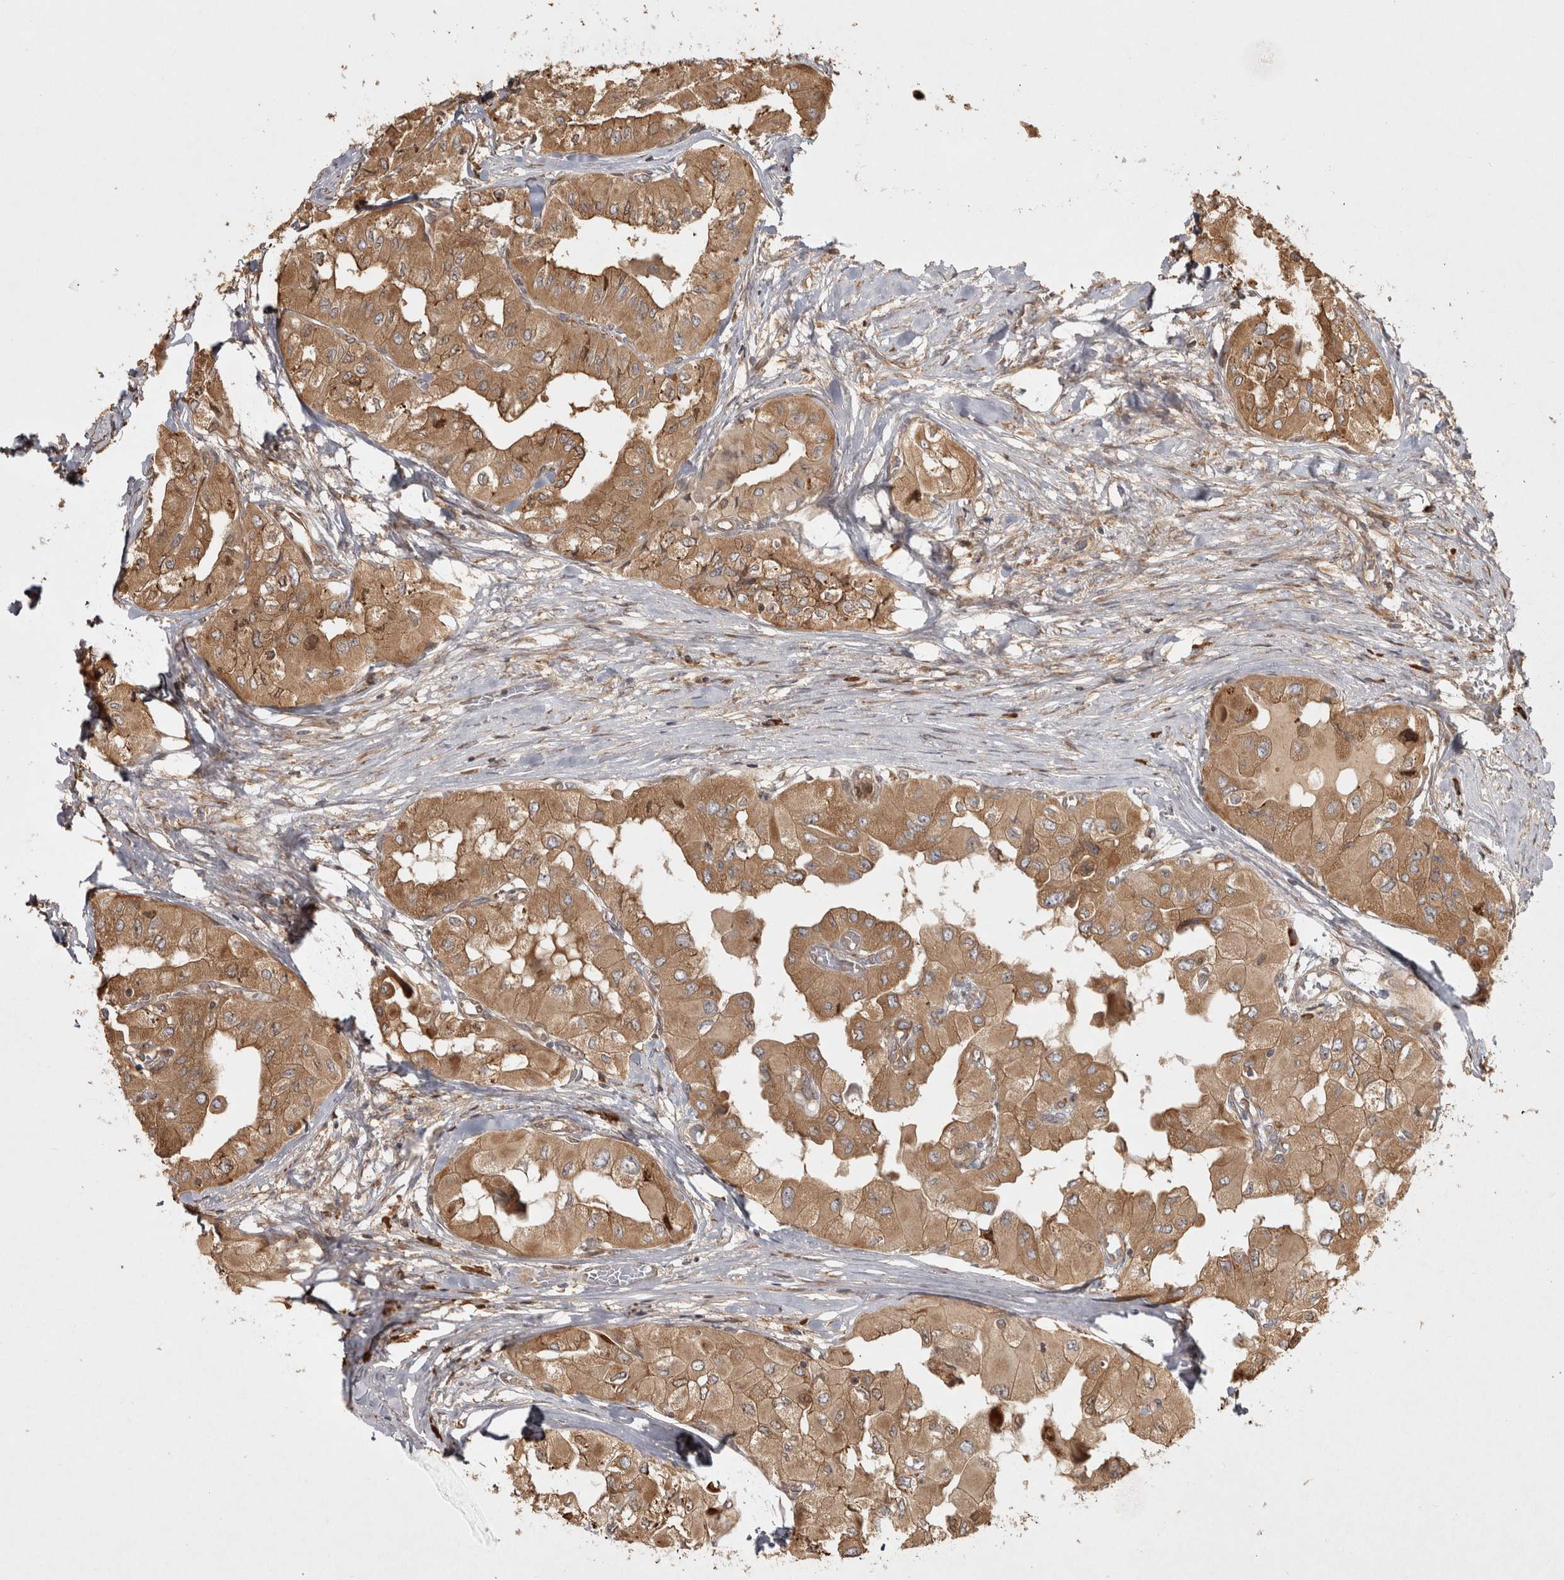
{"staining": {"intensity": "moderate", "quantity": ">75%", "location": "cytoplasmic/membranous"}, "tissue": "thyroid cancer", "cell_type": "Tumor cells", "image_type": "cancer", "snomed": [{"axis": "morphology", "description": "Papillary adenocarcinoma, NOS"}, {"axis": "topography", "description": "Thyroid gland"}], "caption": "This is a micrograph of immunohistochemistry (IHC) staining of thyroid papillary adenocarcinoma, which shows moderate staining in the cytoplasmic/membranous of tumor cells.", "gene": "CAMSAP2", "patient": {"sex": "female", "age": 59}}